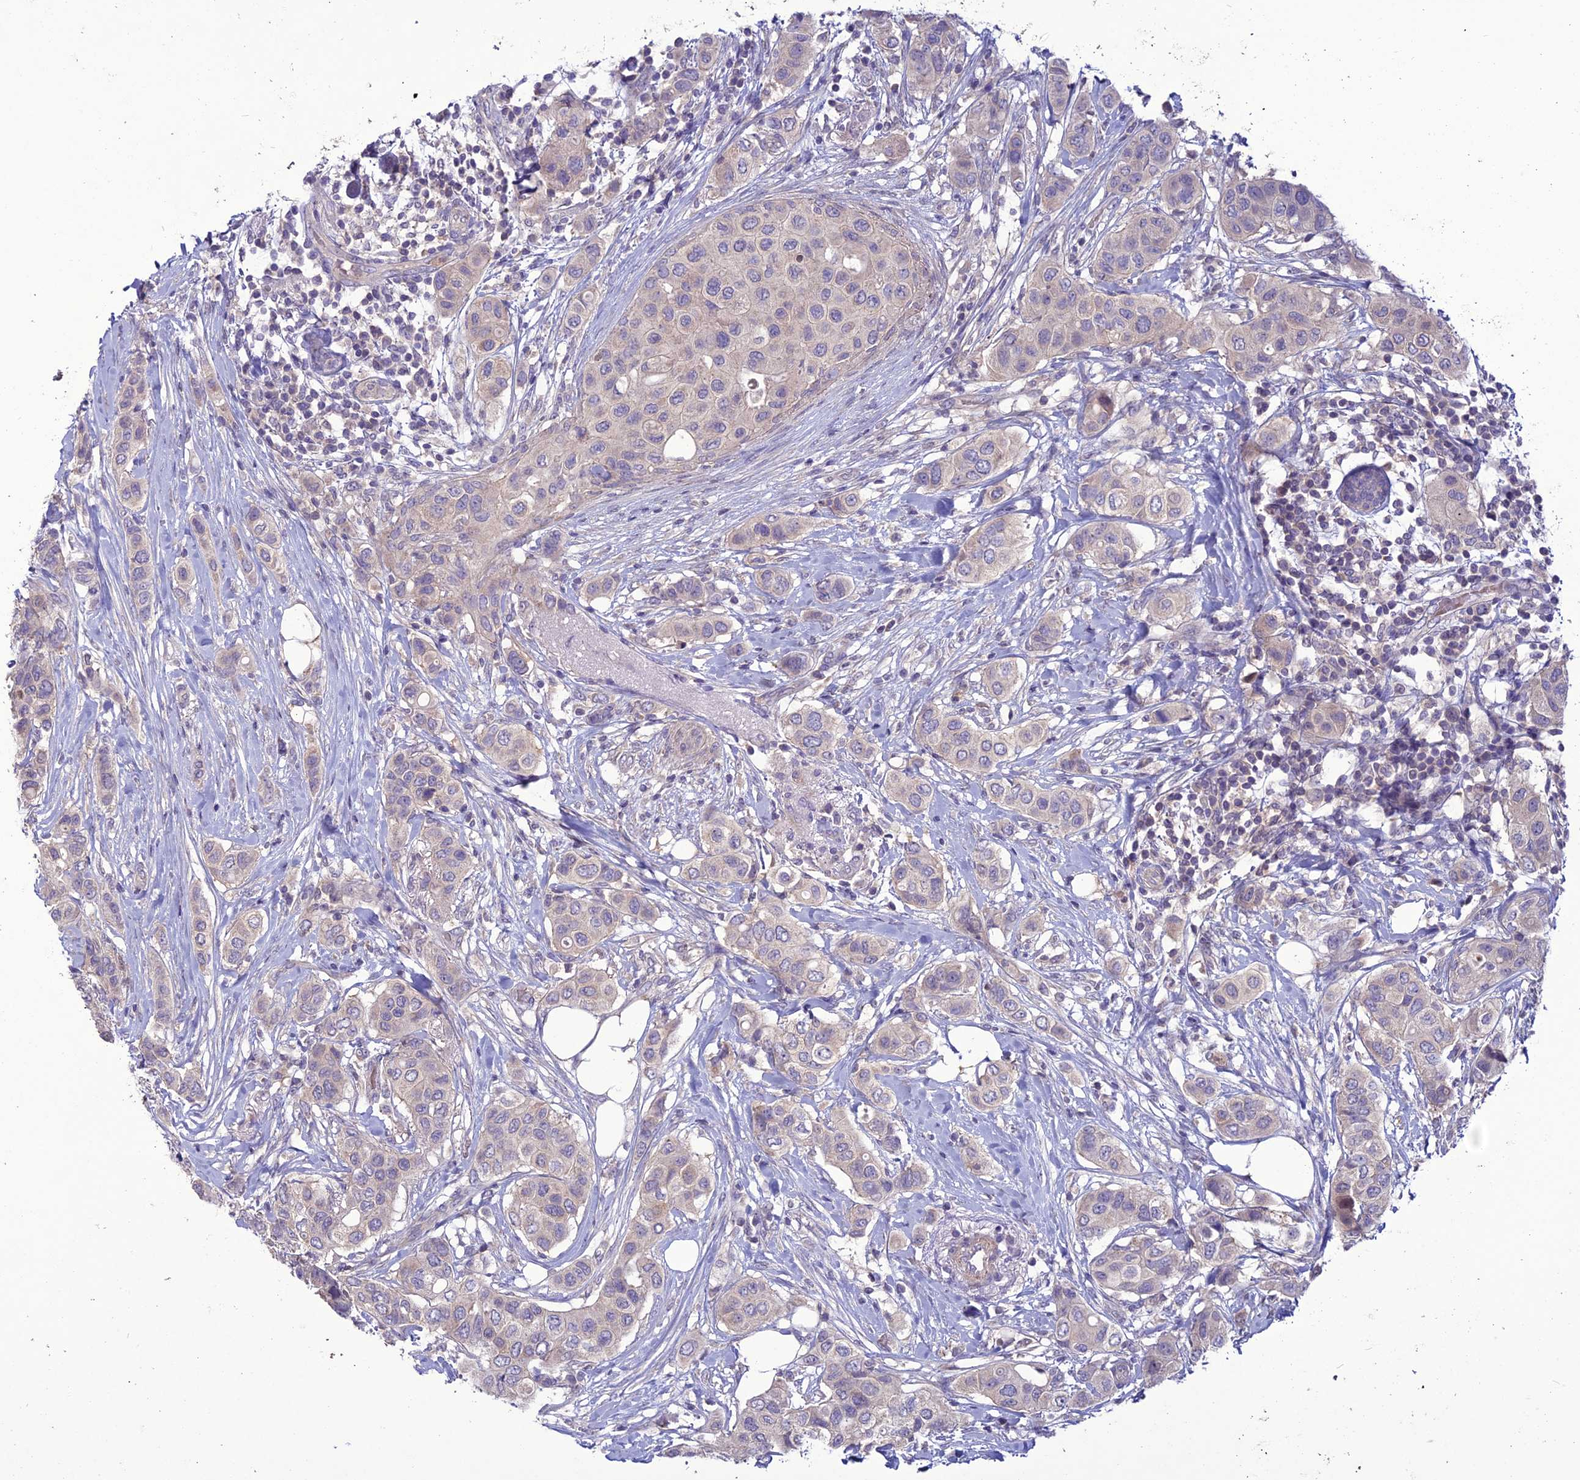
{"staining": {"intensity": "weak", "quantity": "<25%", "location": "cytoplasmic/membranous"}, "tissue": "breast cancer", "cell_type": "Tumor cells", "image_type": "cancer", "snomed": [{"axis": "morphology", "description": "Lobular carcinoma"}, {"axis": "topography", "description": "Breast"}], "caption": "A photomicrograph of human lobular carcinoma (breast) is negative for staining in tumor cells.", "gene": "C2orf76", "patient": {"sex": "female", "age": 51}}